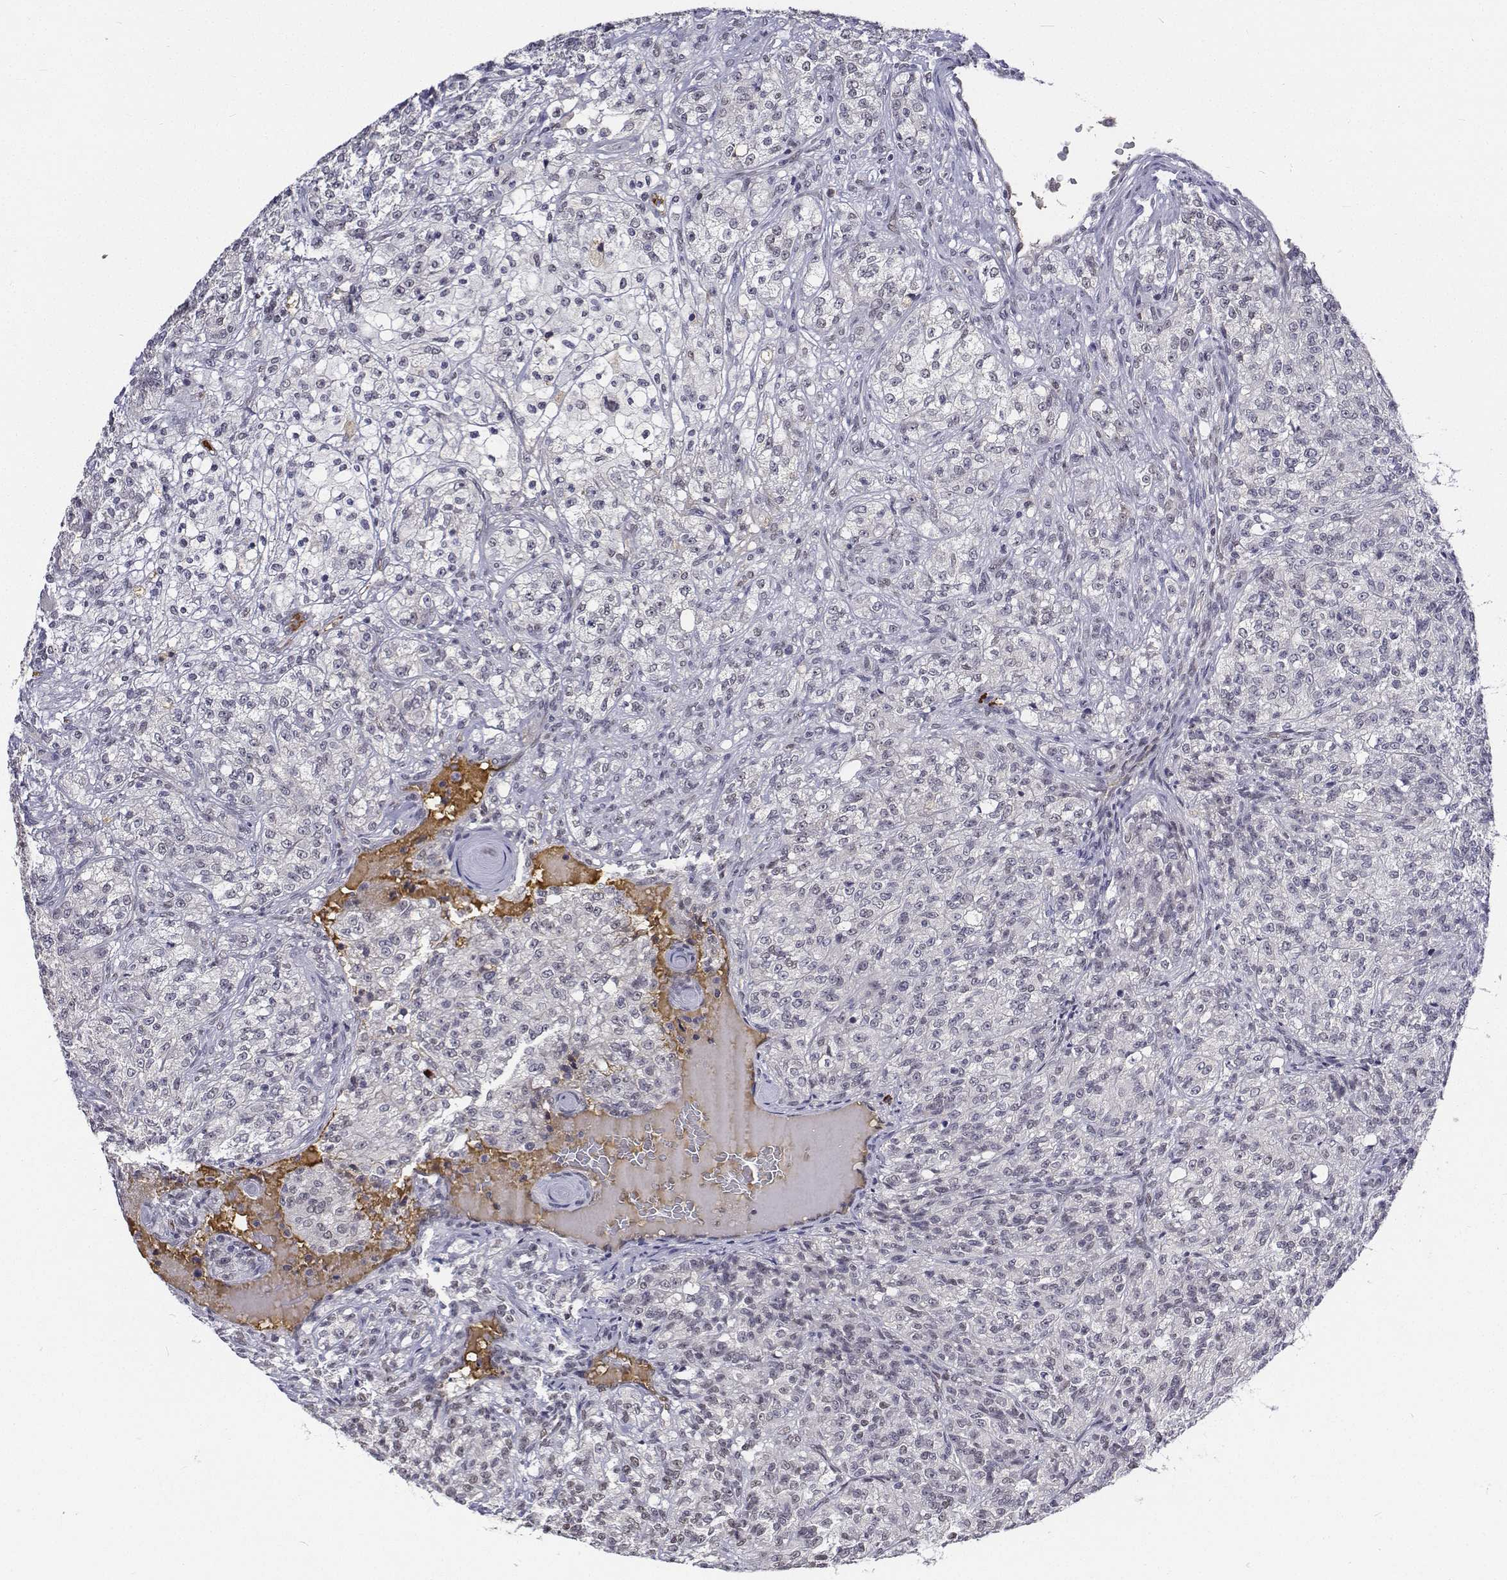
{"staining": {"intensity": "weak", "quantity": "<25%", "location": "nuclear"}, "tissue": "renal cancer", "cell_type": "Tumor cells", "image_type": "cancer", "snomed": [{"axis": "morphology", "description": "Adenocarcinoma, NOS"}, {"axis": "topography", "description": "Kidney"}], "caption": "Immunohistochemical staining of human renal adenocarcinoma displays no significant expression in tumor cells.", "gene": "ATRX", "patient": {"sex": "female", "age": 63}}